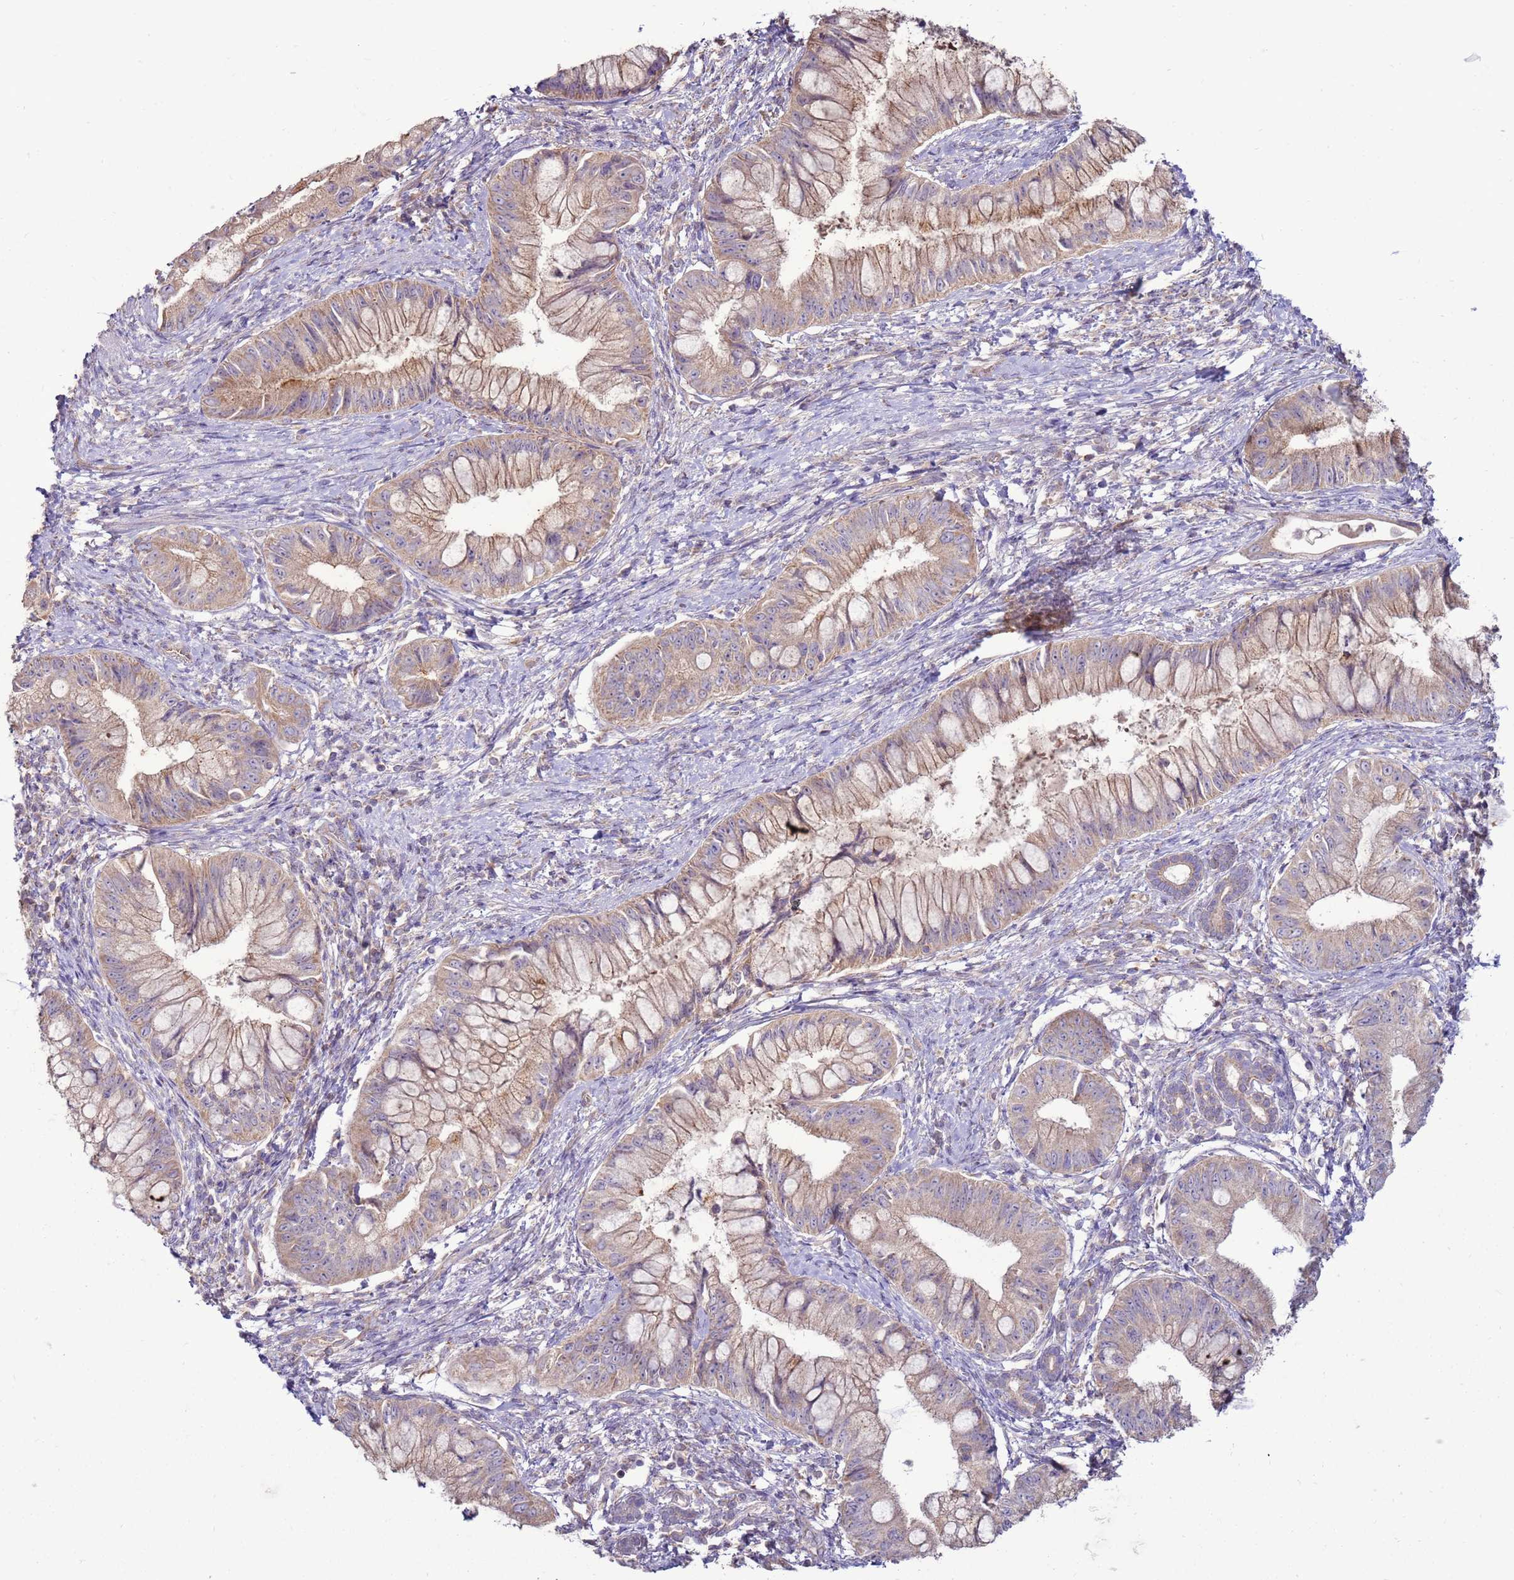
{"staining": {"intensity": "weak", "quantity": ">75%", "location": "cytoplasmic/membranous"}, "tissue": "pancreatic cancer", "cell_type": "Tumor cells", "image_type": "cancer", "snomed": [{"axis": "morphology", "description": "Adenocarcinoma, NOS"}, {"axis": "topography", "description": "Pancreas"}], "caption": "Pancreatic adenocarcinoma tissue reveals weak cytoplasmic/membranous staining in approximately >75% of tumor cells The staining was performed using DAB to visualize the protein expression in brown, while the nuclei were stained in blue with hematoxylin (Magnification: 20x).", "gene": "TRAPPC4", "patient": {"sex": "male", "age": 48}}